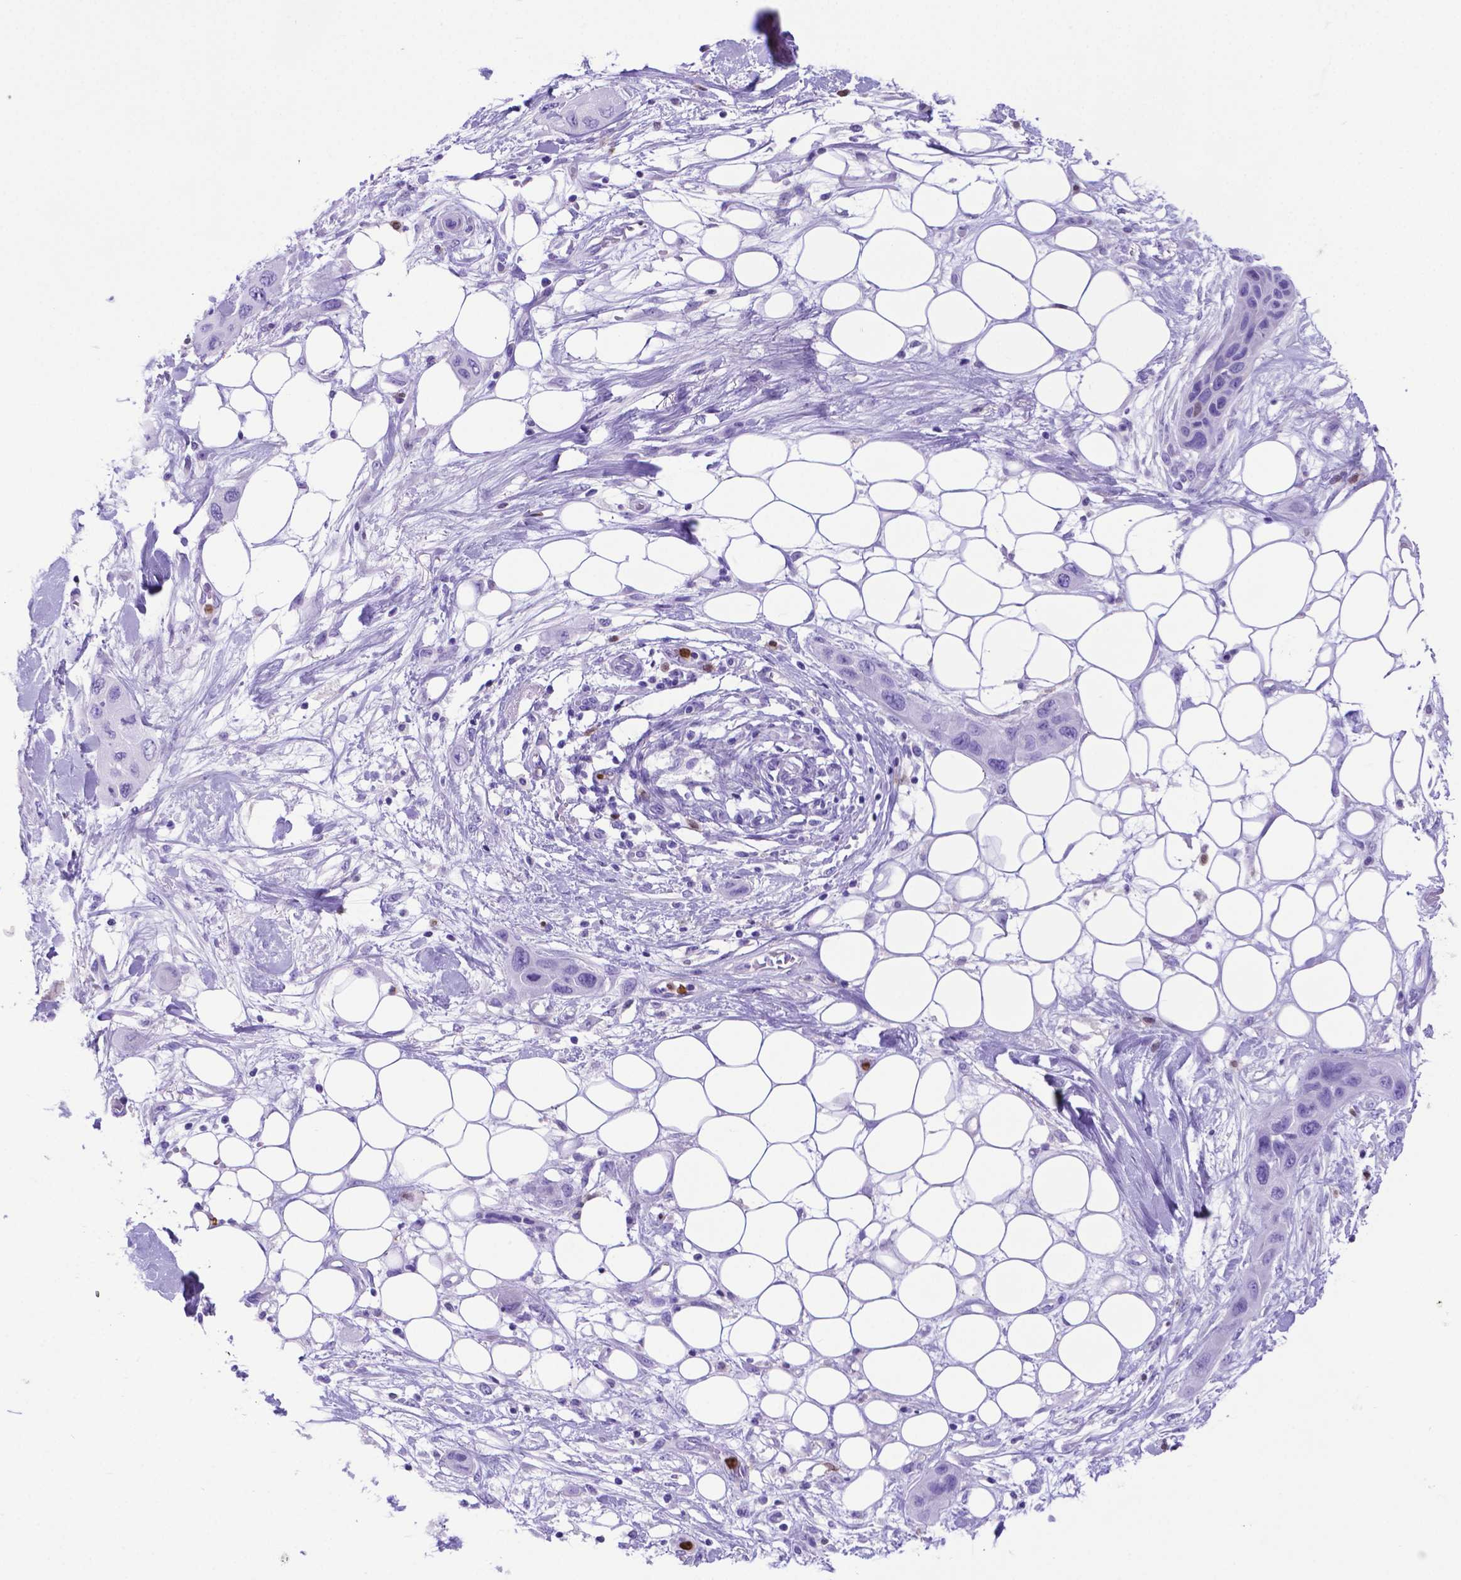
{"staining": {"intensity": "negative", "quantity": "none", "location": "none"}, "tissue": "skin cancer", "cell_type": "Tumor cells", "image_type": "cancer", "snomed": [{"axis": "morphology", "description": "Squamous cell carcinoma, NOS"}, {"axis": "topography", "description": "Skin"}], "caption": "The photomicrograph reveals no staining of tumor cells in skin squamous cell carcinoma. The staining was performed using DAB (3,3'-diaminobenzidine) to visualize the protein expression in brown, while the nuclei were stained in blue with hematoxylin (Magnification: 20x).", "gene": "LZTR1", "patient": {"sex": "male", "age": 79}}